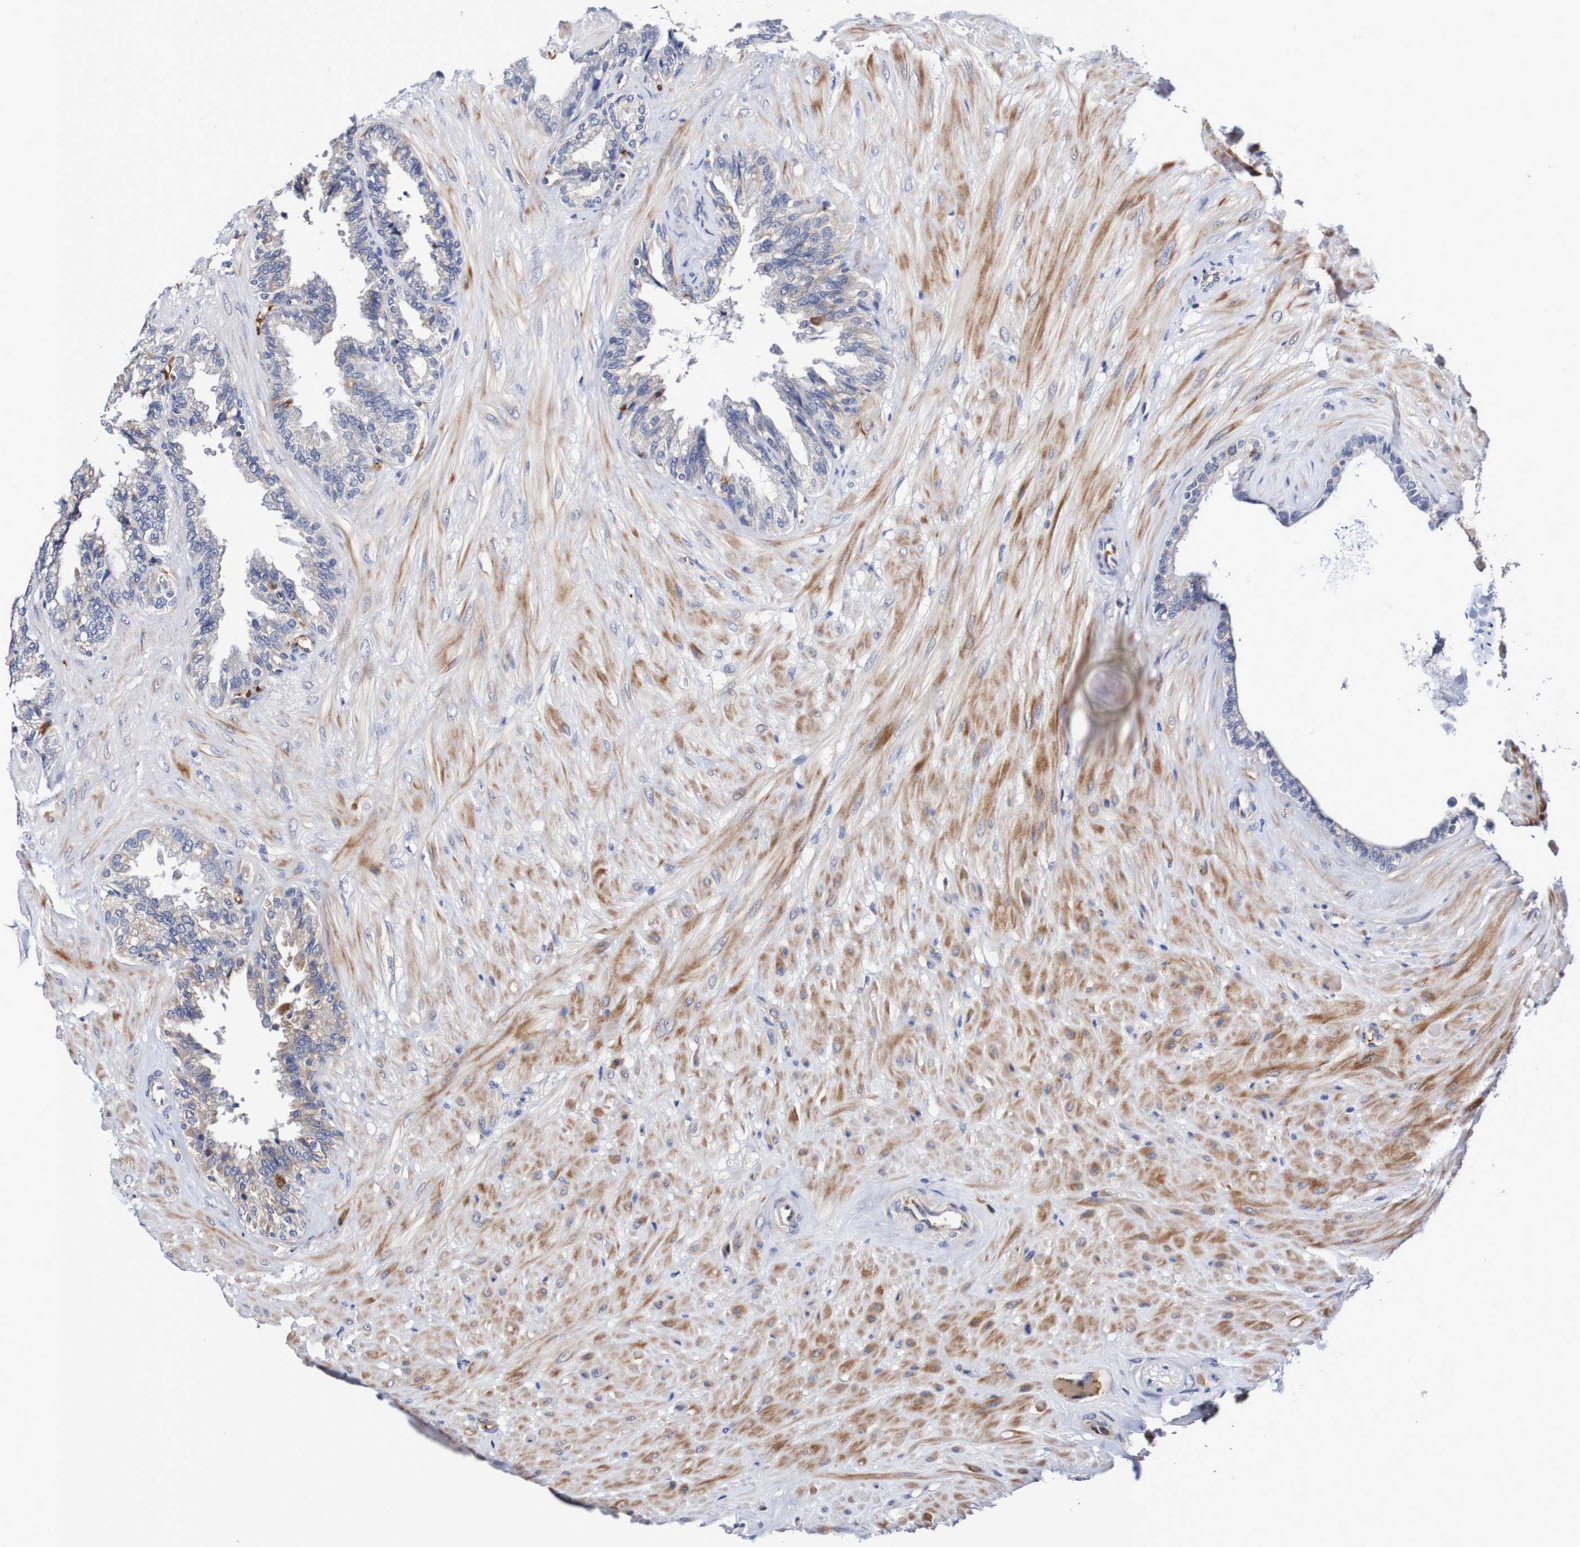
{"staining": {"intensity": "moderate", "quantity": "<25%", "location": "cytoplasmic/membranous"}, "tissue": "seminal vesicle", "cell_type": "Glandular cells", "image_type": "normal", "snomed": [{"axis": "morphology", "description": "Normal tissue, NOS"}, {"axis": "topography", "description": "Seminal veicle"}], "caption": "The histopathology image shows staining of normal seminal vesicle, revealing moderate cytoplasmic/membranous protein expression (brown color) within glandular cells.", "gene": "WNT4", "patient": {"sex": "male", "age": 46}}